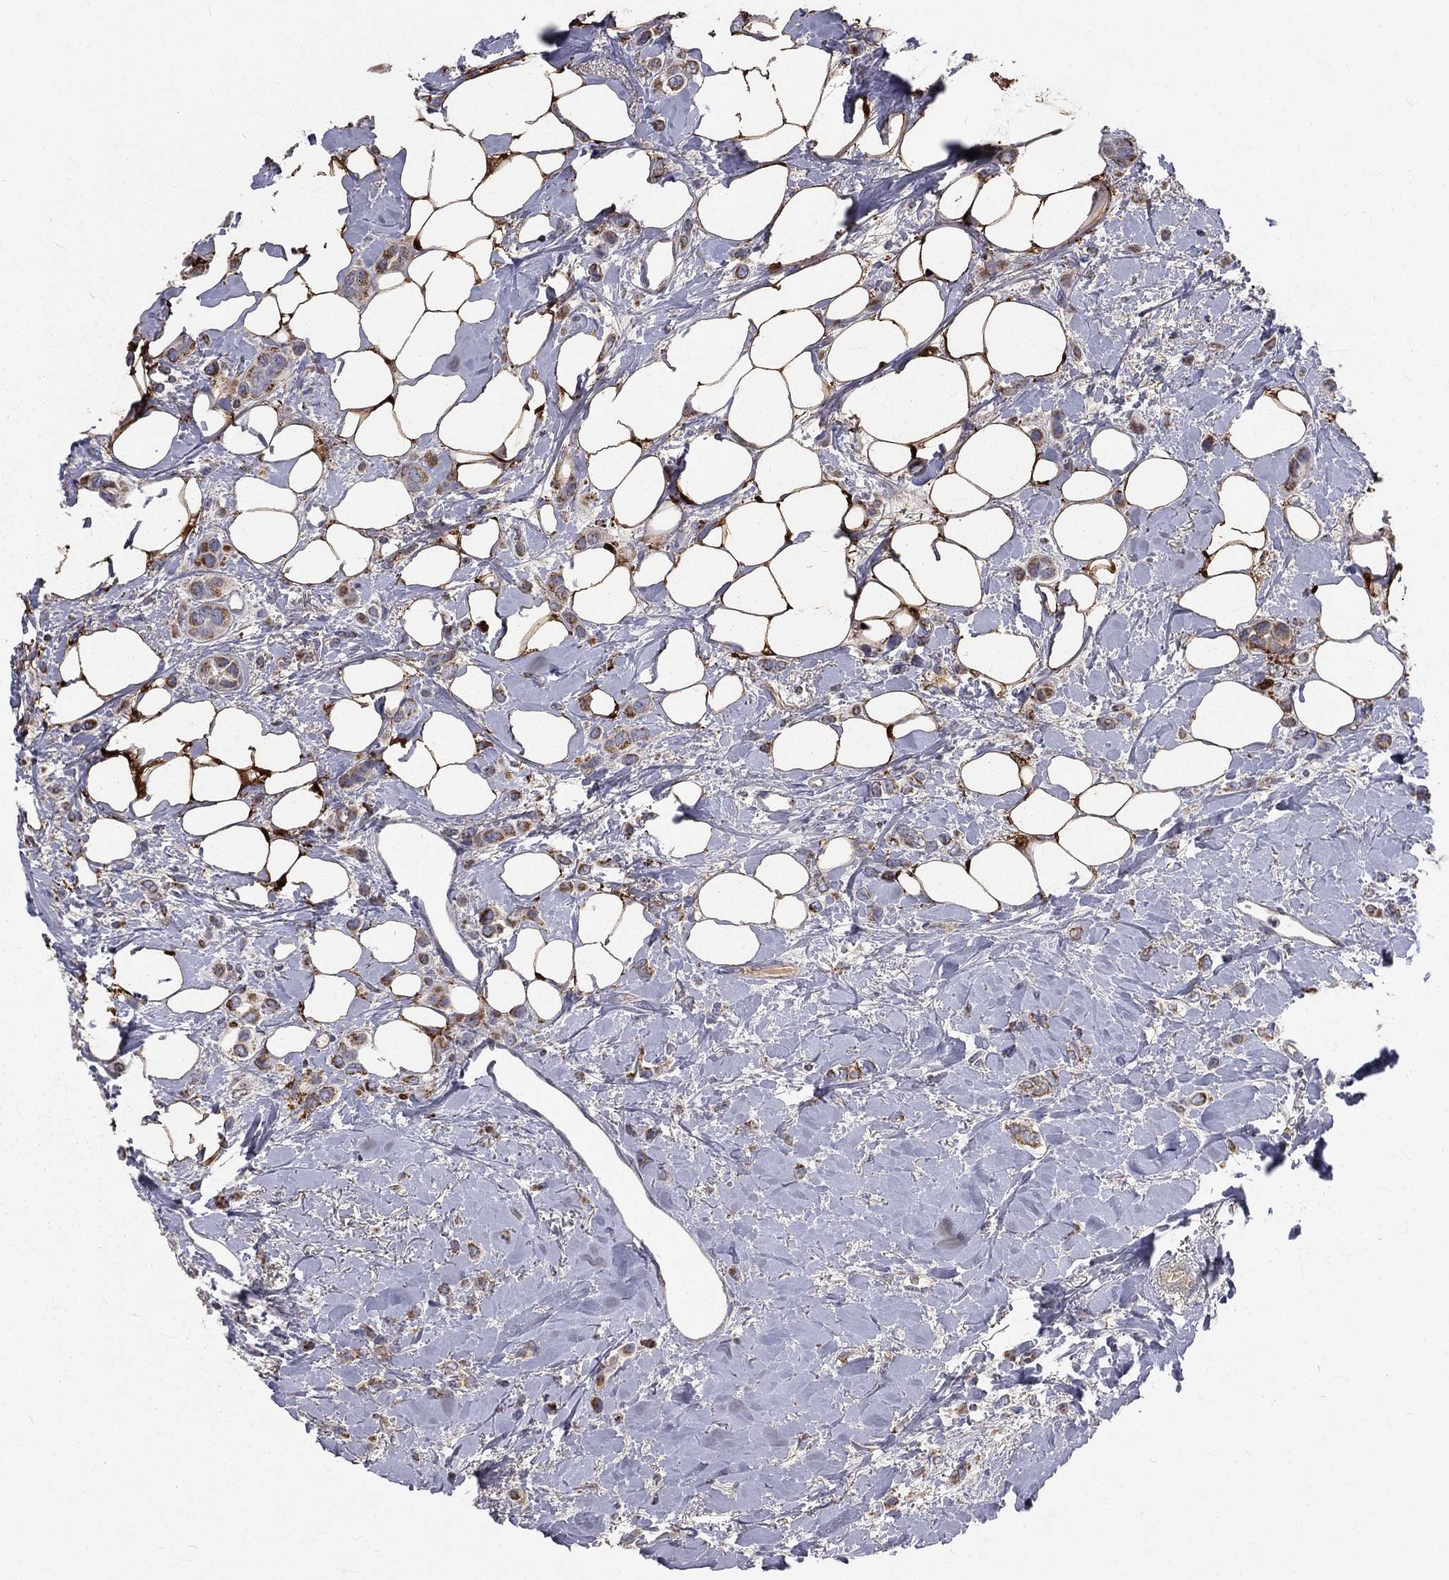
{"staining": {"intensity": "moderate", "quantity": ">75%", "location": "cytoplasmic/membranous"}, "tissue": "breast cancer", "cell_type": "Tumor cells", "image_type": "cancer", "snomed": [{"axis": "morphology", "description": "Lobular carcinoma"}, {"axis": "topography", "description": "Breast"}], "caption": "Immunohistochemical staining of breast lobular carcinoma displays moderate cytoplasmic/membranous protein expression in about >75% of tumor cells.", "gene": "GPD1", "patient": {"sex": "female", "age": 66}}